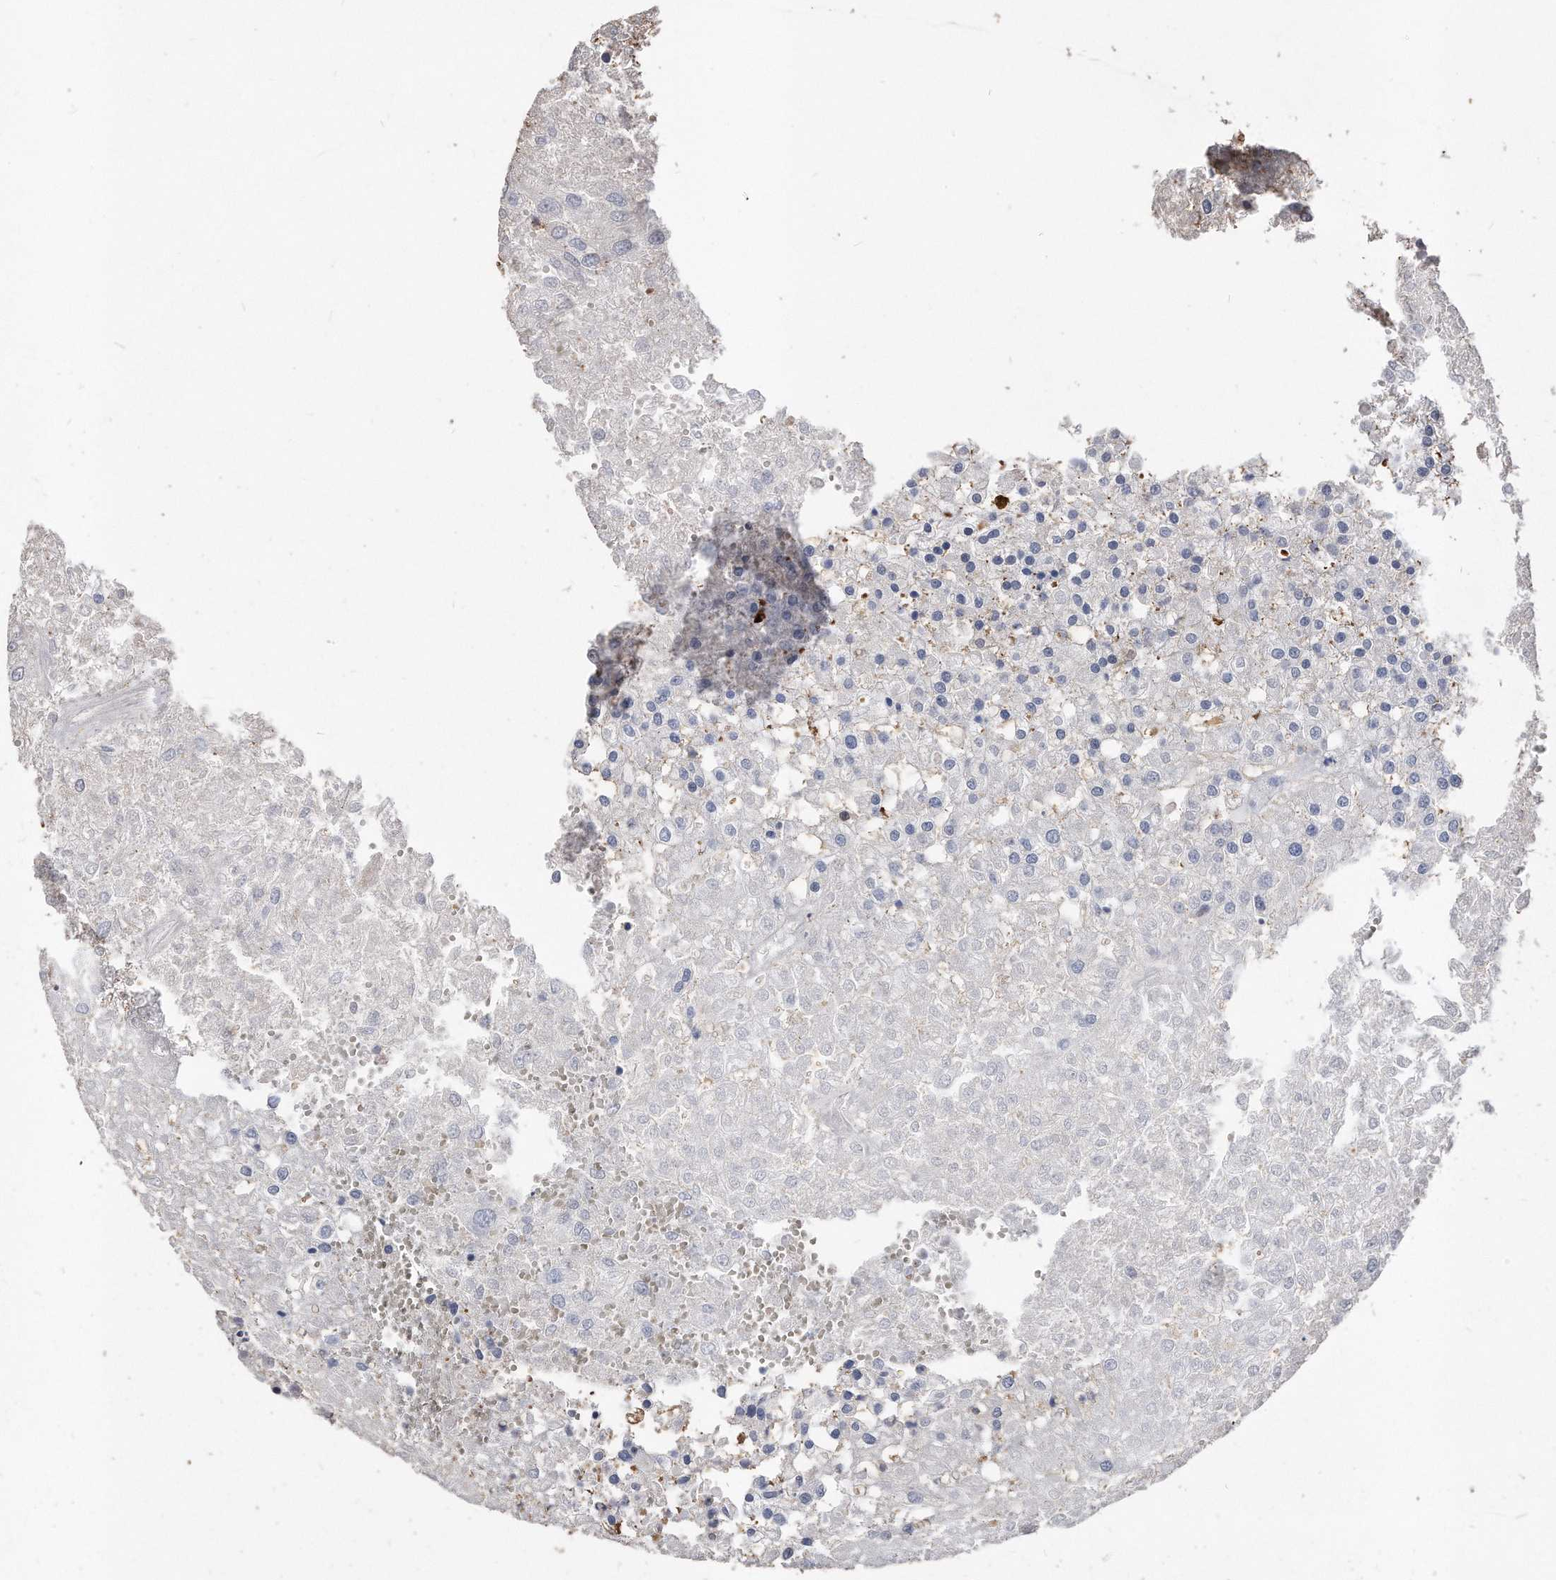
{"staining": {"intensity": "moderate", "quantity": "25%-75%", "location": "cytoplasmic/membranous"}, "tissue": "renal cancer", "cell_type": "Tumor cells", "image_type": "cancer", "snomed": [{"axis": "morphology", "description": "Adenocarcinoma, NOS"}, {"axis": "topography", "description": "Kidney"}], "caption": "About 25%-75% of tumor cells in renal cancer demonstrate moderate cytoplasmic/membranous protein staining as visualized by brown immunohistochemical staining.", "gene": "IL20RA", "patient": {"sex": "female", "age": 54}}